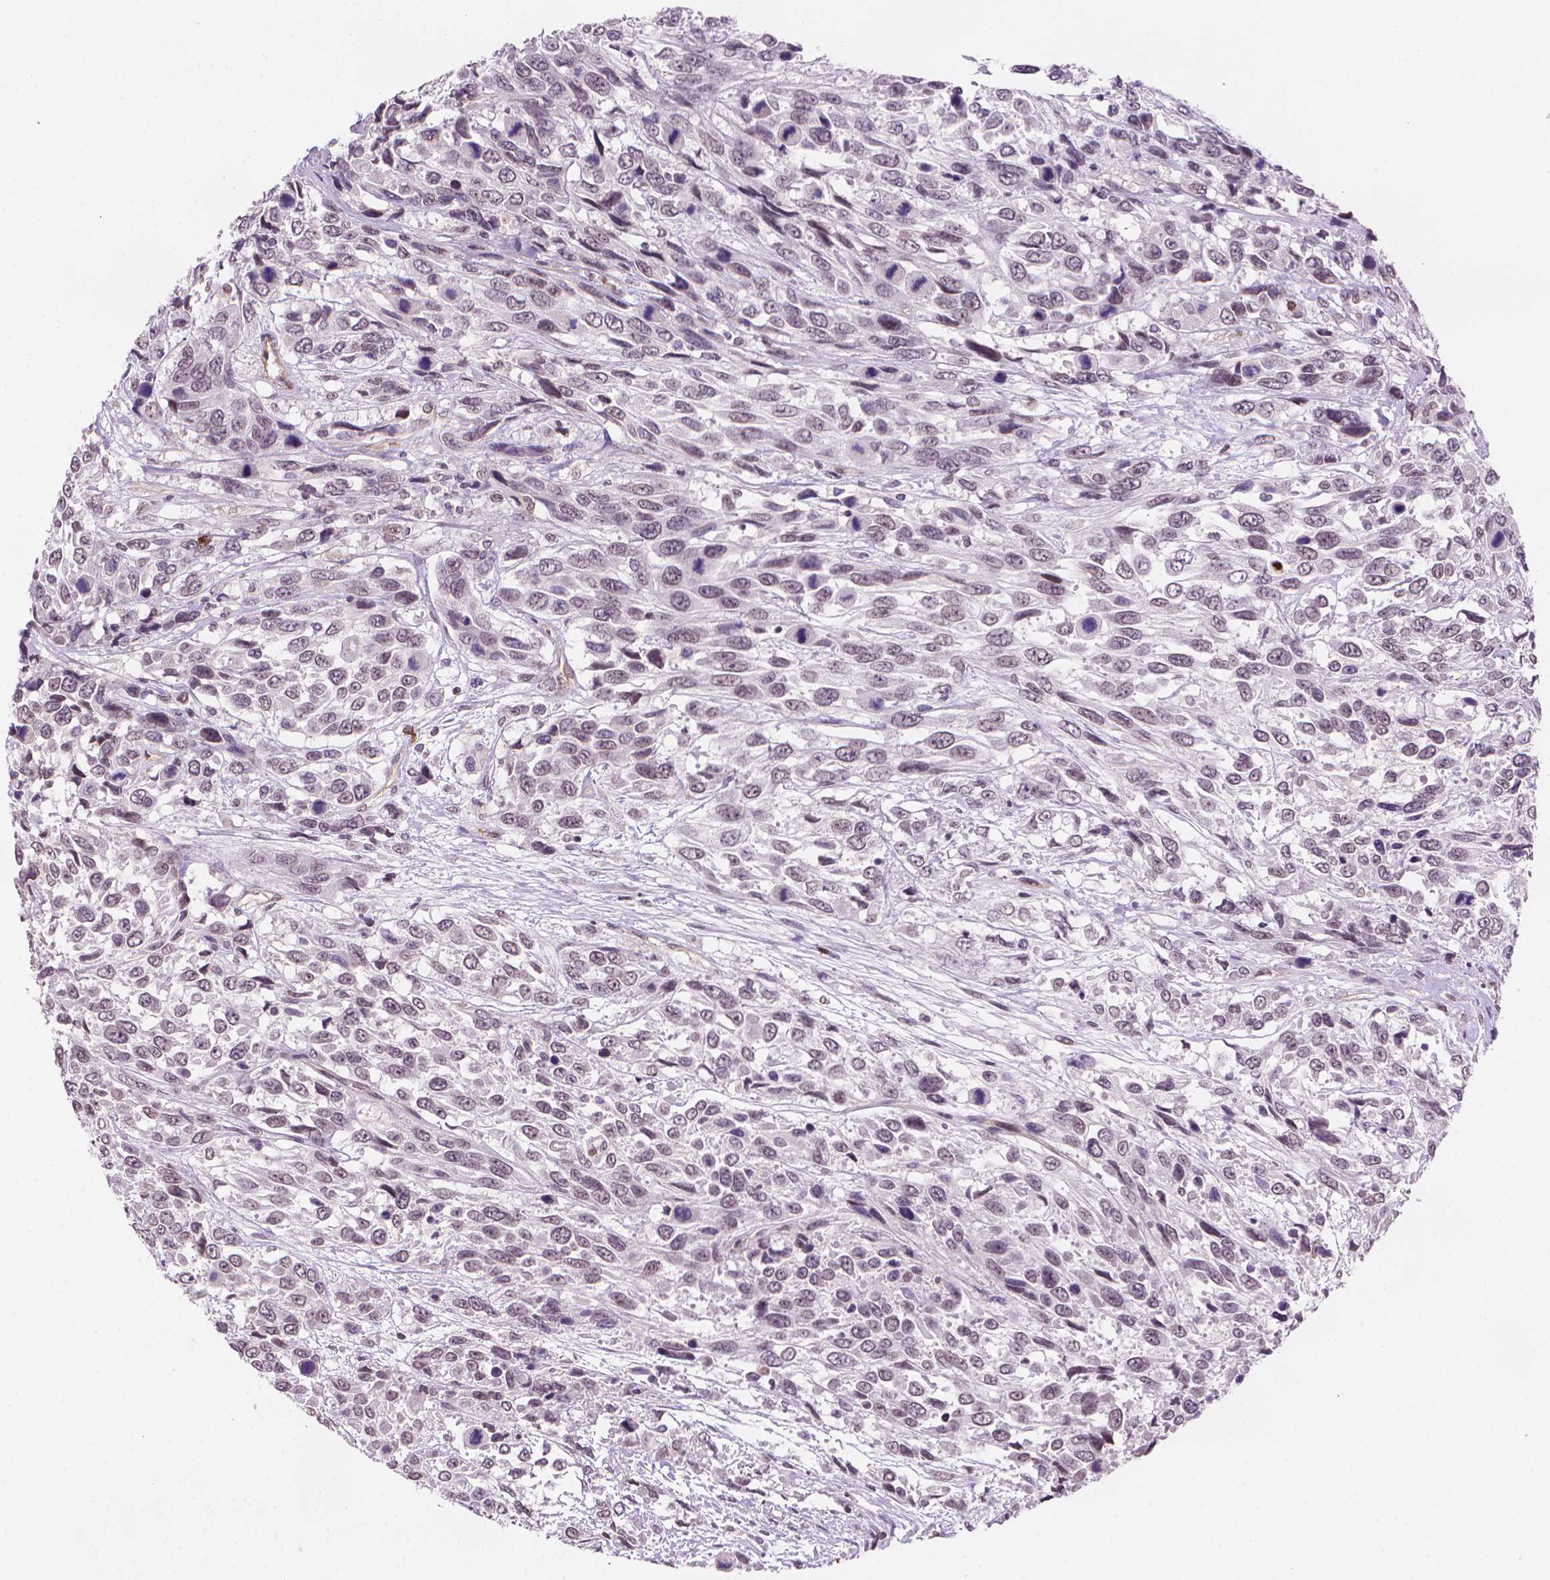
{"staining": {"intensity": "negative", "quantity": "none", "location": "none"}, "tissue": "urothelial cancer", "cell_type": "Tumor cells", "image_type": "cancer", "snomed": [{"axis": "morphology", "description": "Urothelial carcinoma, High grade"}, {"axis": "topography", "description": "Urinary bladder"}], "caption": "A high-resolution histopathology image shows immunohistochemistry (IHC) staining of urothelial cancer, which reveals no significant expression in tumor cells.", "gene": "TMEM184A", "patient": {"sex": "female", "age": 70}}